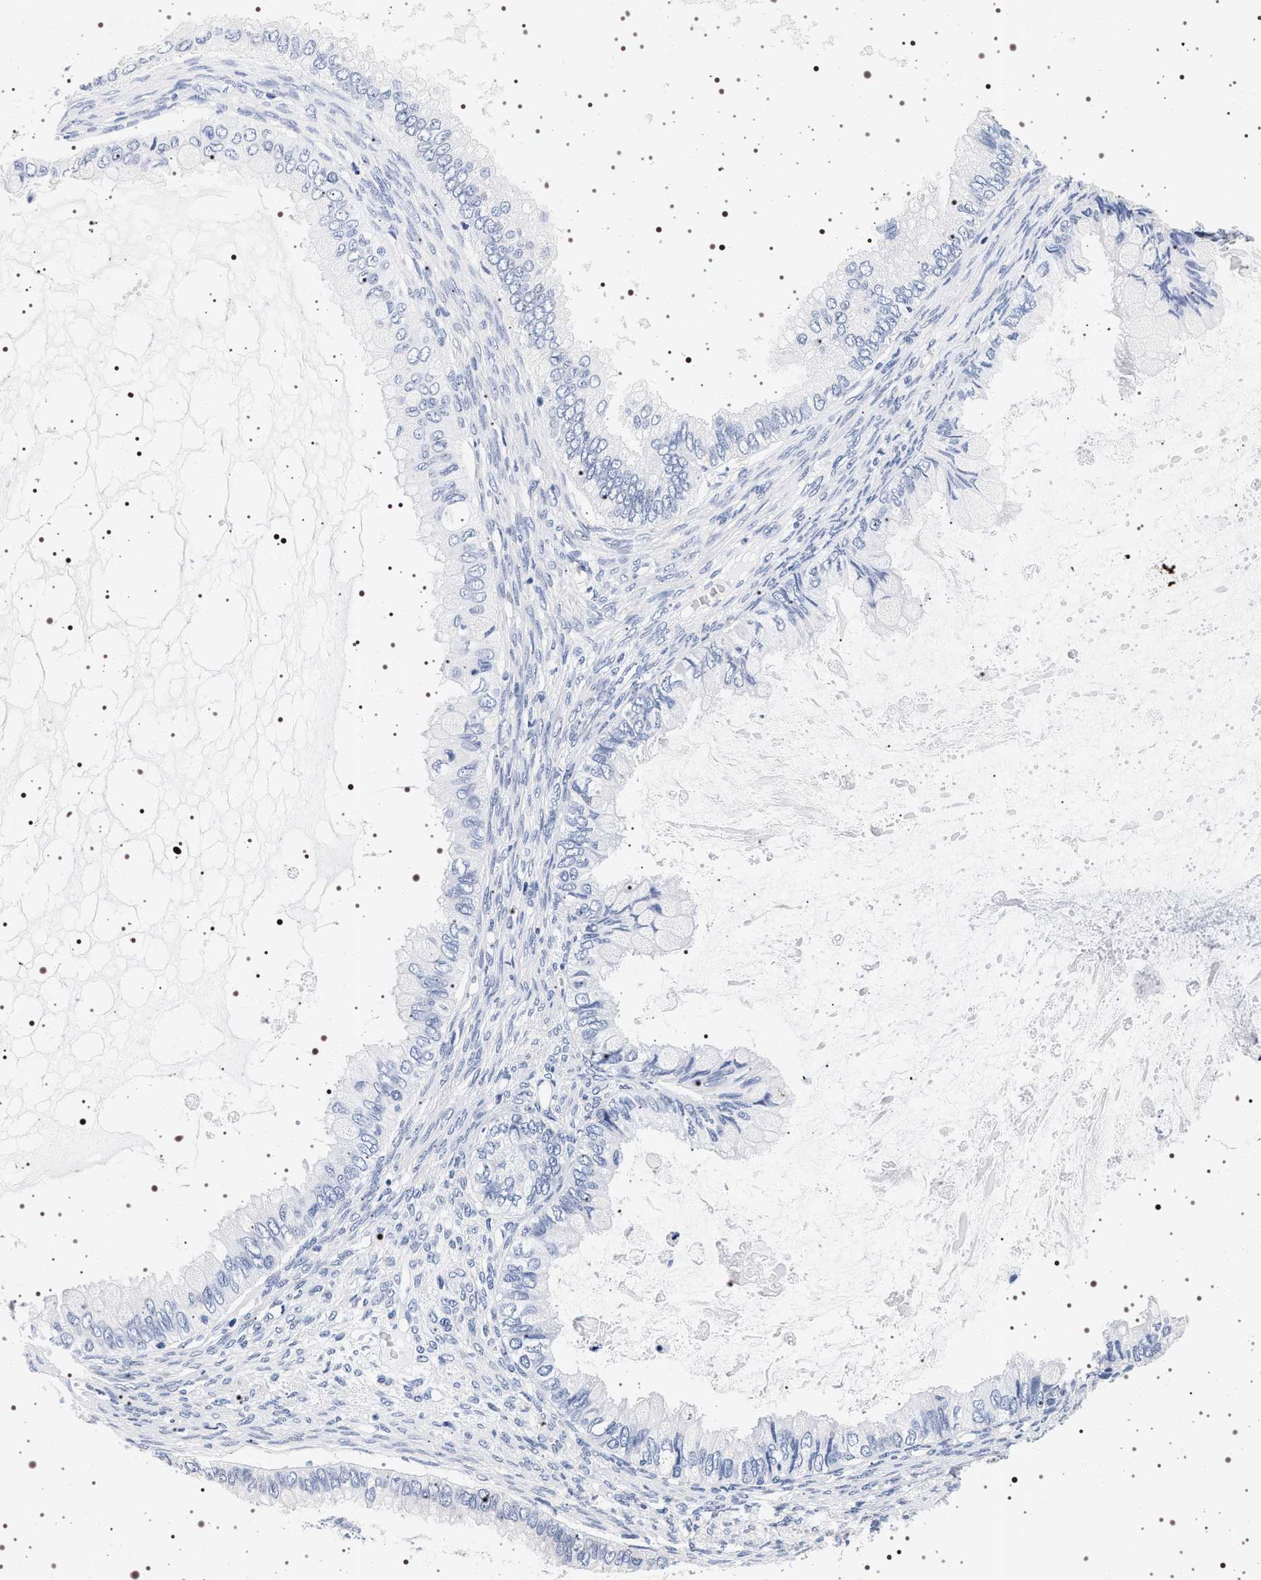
{"staining": {"intensity": "negative", "quantity": "none", "location": "none"}, "tissue": "ovarian cancer", "cell_type": "Tumor cells", "image_type": "cancer", "snomed": [{"axis": "morphology", "description": "Cystadenocarcinoma, mucinous, NOS"}, {"axis": "topography", "description": "Ovary"}], "caption": "There is no significant expression in tumor cells of ovarian cancer.", "gene": "SYN1", "patient": {"sex": "female", "age": 80}}